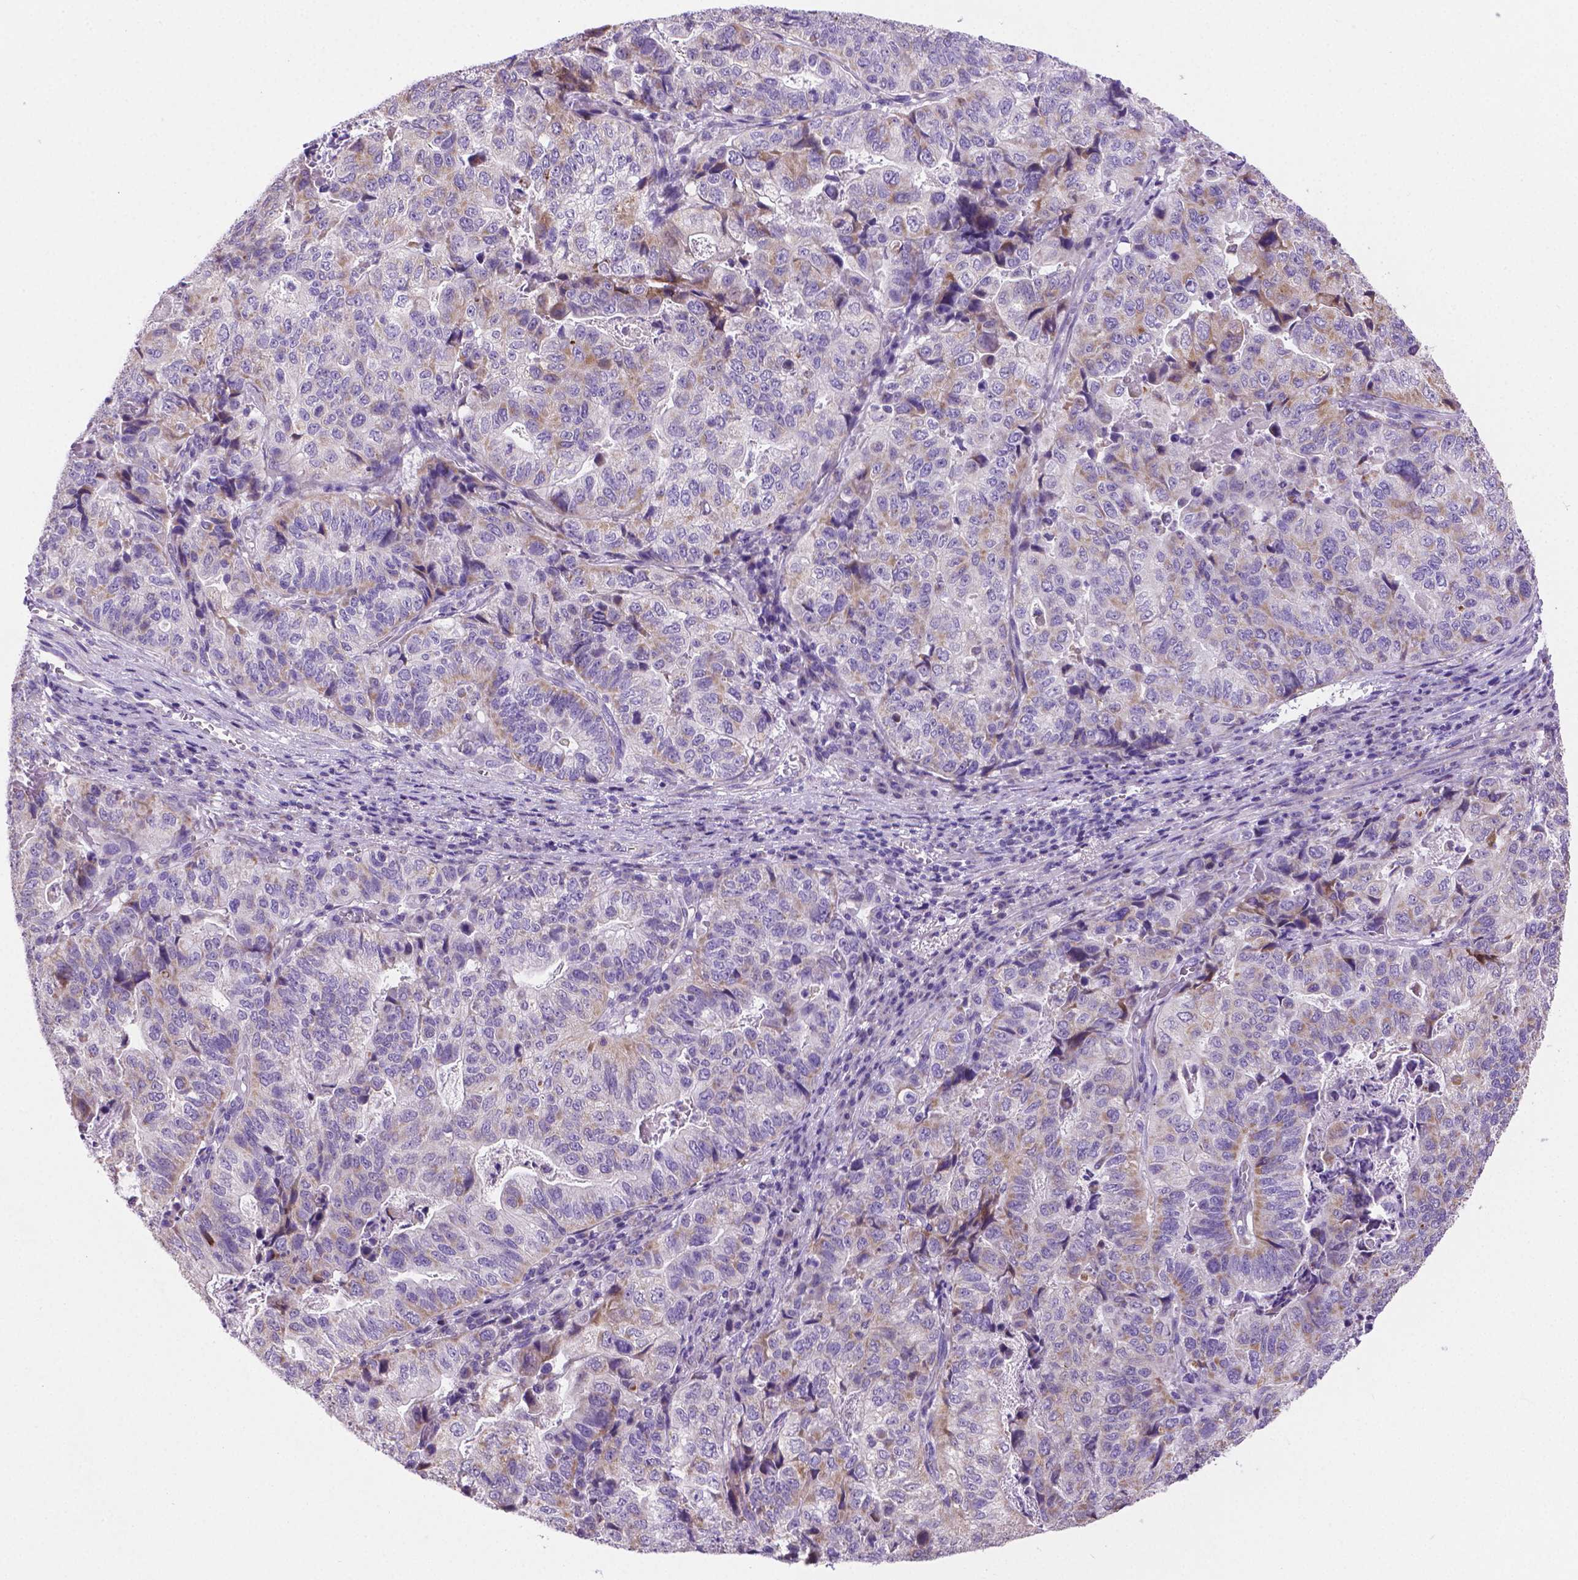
{"staining": {"intensity": "negative", "quantity": "none", "location": "none"}, "tissue": "stomach cancer", "cell_type": "Tumor cells", "image_type": "cancer", "snomed": [{"axis": "morphology", "description": "Adenocarcinoma, NOS"}, {"axis": "topography", "description": "Stomach, upper"}], "caption": "IHC of human stomach cancer exhibits no expression in tumor cells.", "gene": "CSPG5", "patient": {"sex": "female", "age": 67}}